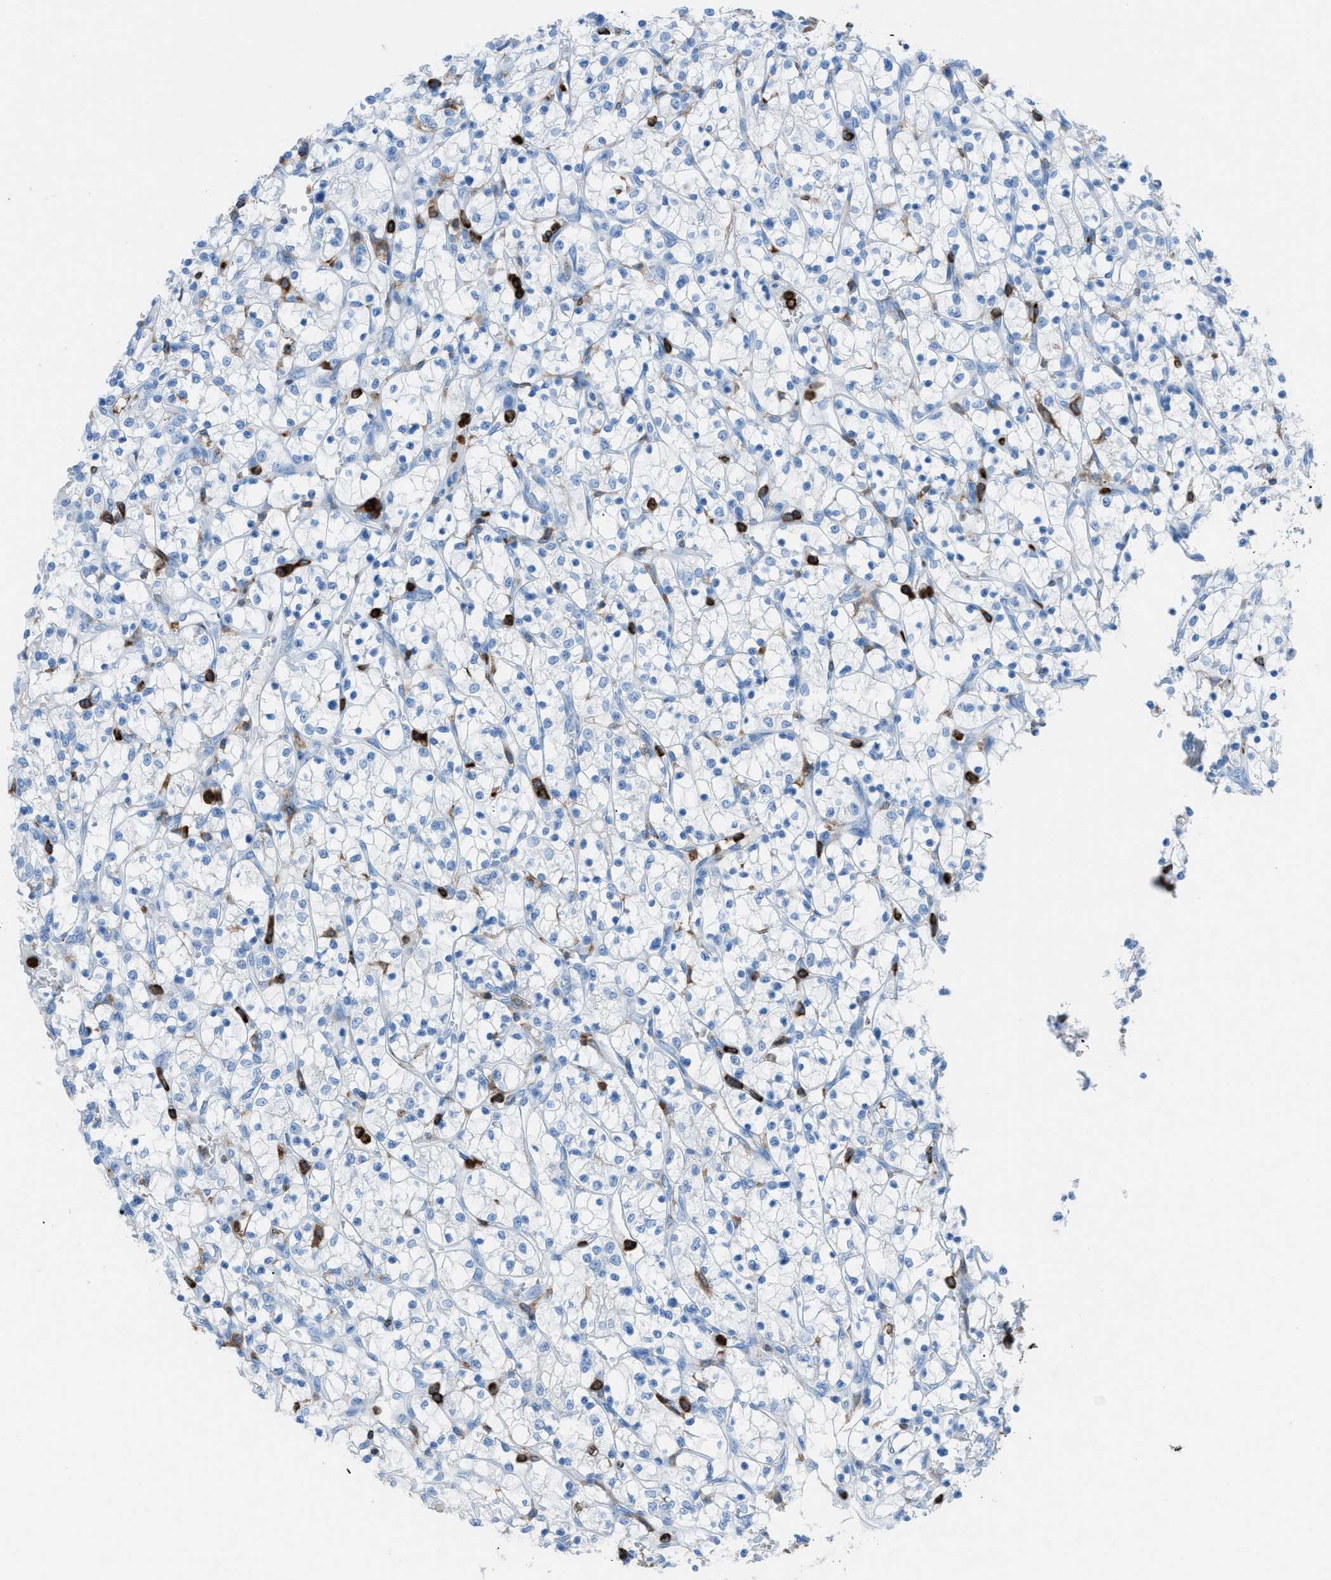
{"staining": {"intensity": "negative", "quantity": "none", "location": "none"}, "tissue": "renal cancer", "cell_type": "Tumor cells", "image_type": "cancer", "snomed": [{"axis": "morphology", "description": "Adenocarcinoma, NOS"}, {"axis": "topography", "description": "Kidney"}], "caption": "Tumor cells show no significant protein expression in renal adenocarcinoma. The staining was performed using DAB (3,3'-diaminobenzidine) to visualize the protein expression in brown, while the nuclei were stained in blue with hematoxylin (Magnification: 20x).", "gene": "ITGB2", "patient": {"sex": "female", "age": 69}}